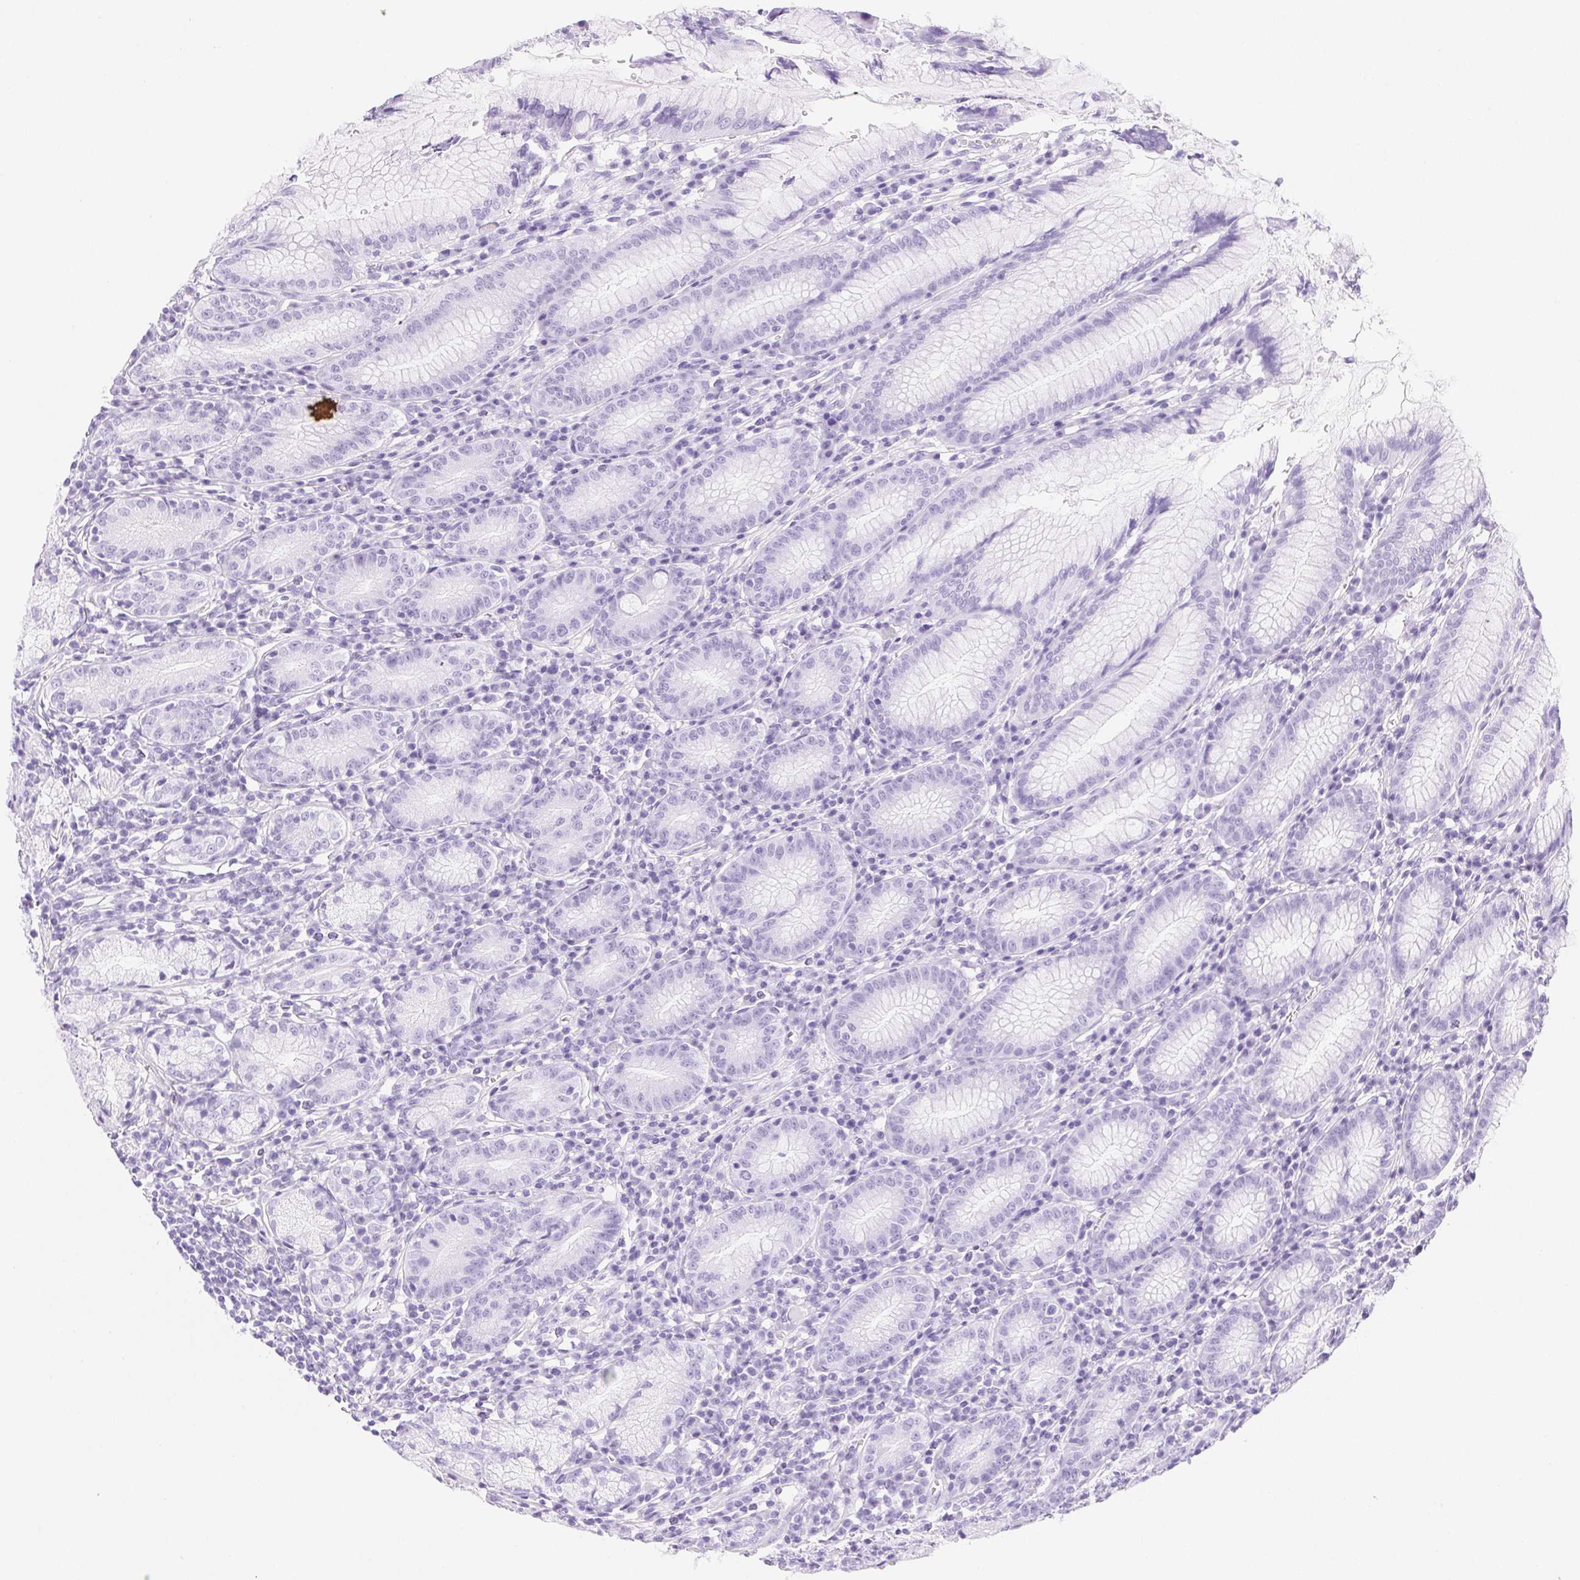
{"staining": {"intensity": "negative", "quantity": "none", "location": "none"}, "tissue": "stomach", "cell_type": "Glandular cells", "image_type": "normal", "snomed": [{"axis": "morphology", "description": "Normal tissue, NOS"}, {"axis": "topography", "description": "Stomach"}], "caption": "Glandular cells are negative for brown protein staining in normal stomach. (DAB (3,3'-diaminobenzidine) immunohistochemistry with hematoxylin counter stain).", "gene": "CLDN16", "patient": {"sex": "male", "age": 55}}